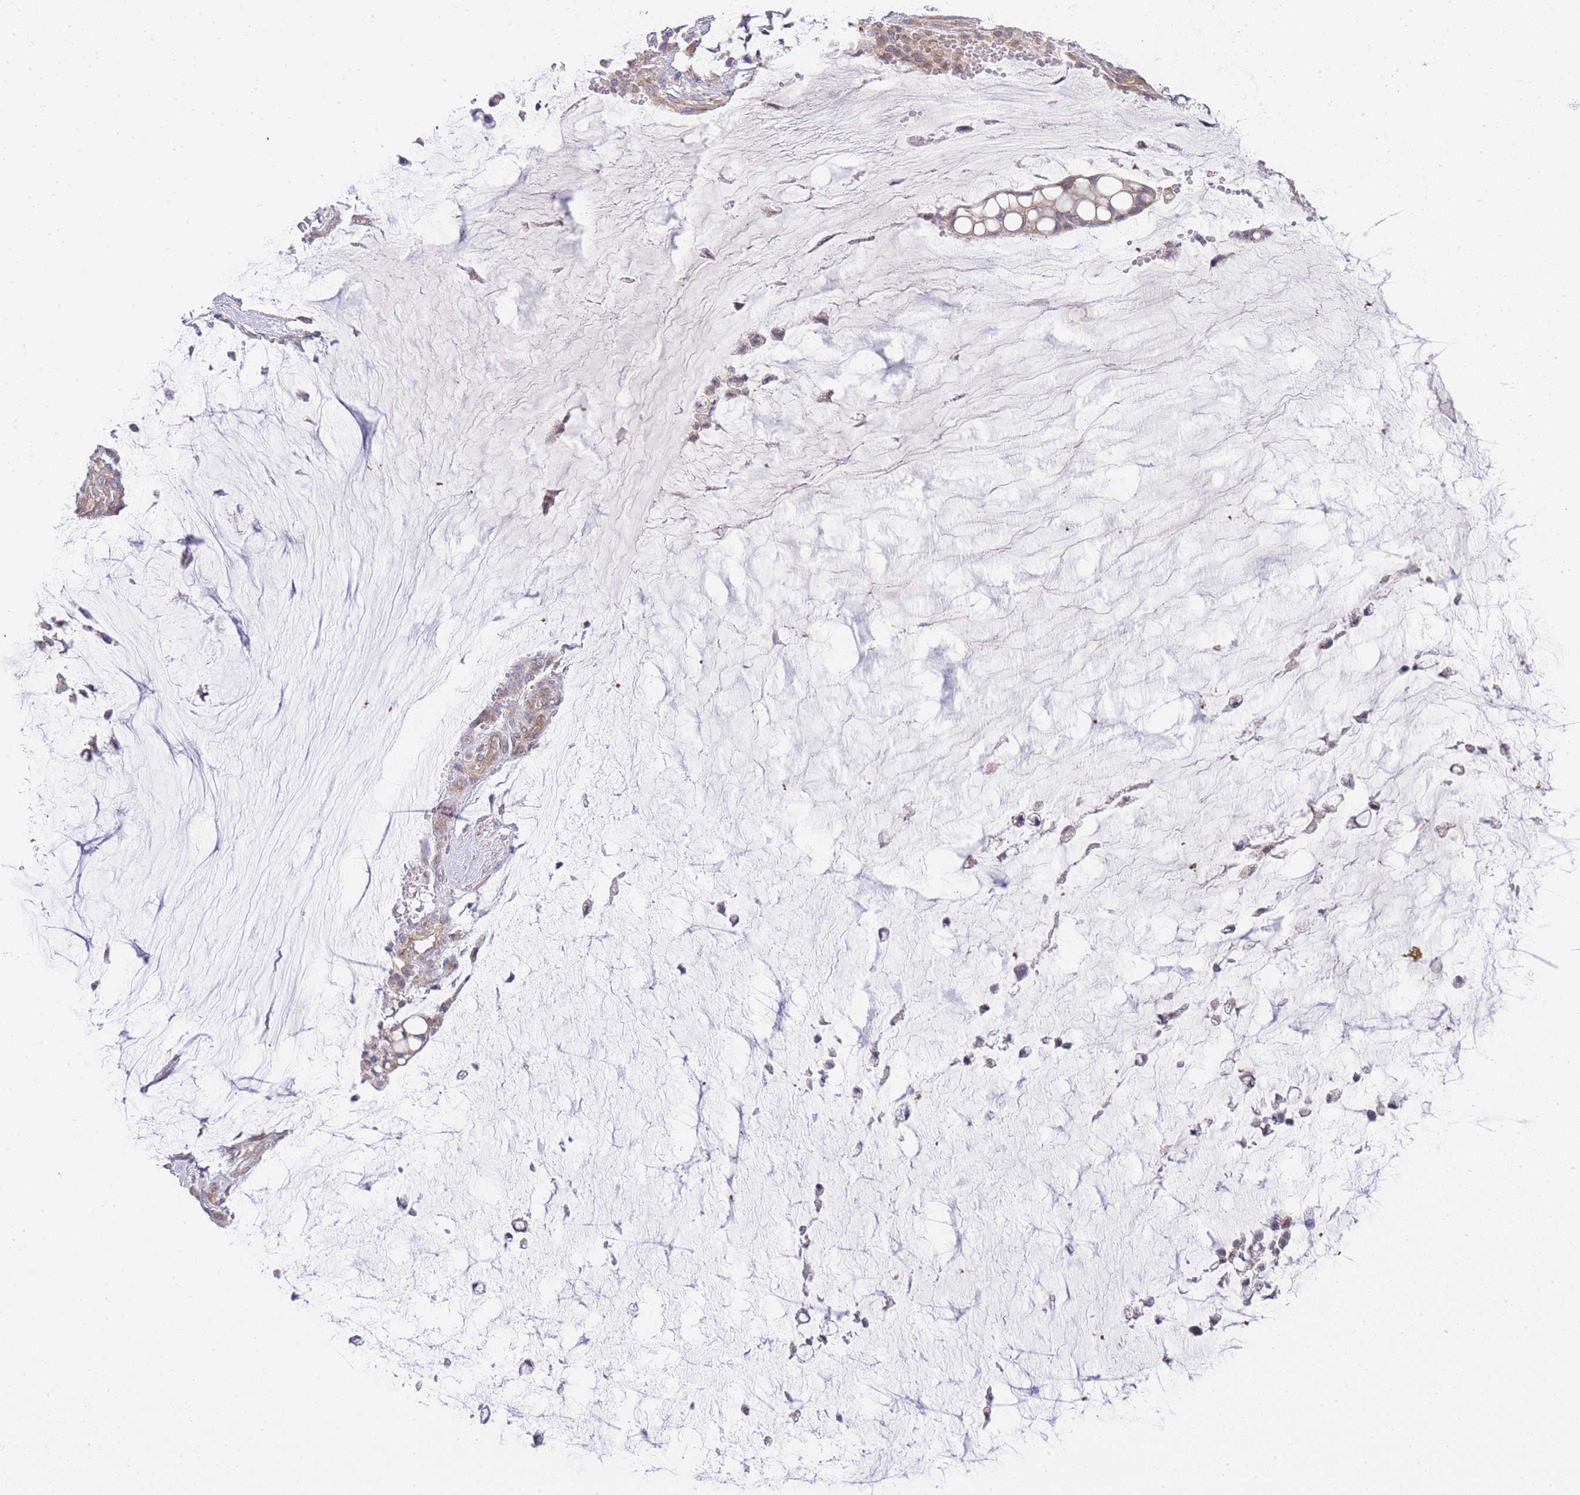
{"staining": {"intensity": "weak", "quantity": ">75%", "location": "cytoplasmic/membranous"}, "tissue": "ovarian cancer", "cell_type": "Tumor cells", "image_type": "cancer", "snomed": [{"axis": "morphology", "description": "Cystadenocarcinoma, mucinous, NOS"}, {"axis": "topography", "description": "Ovary"}], "caption": "Human mucinous cystadenocarcinoma (ovarian) stained with a brown dye demonstrates weak cytoplasmic/membranous positive positivity in approximately >75% of tumor cells.", "gene": "BEX1", "patient": {"sex": "female", "age": 39}}